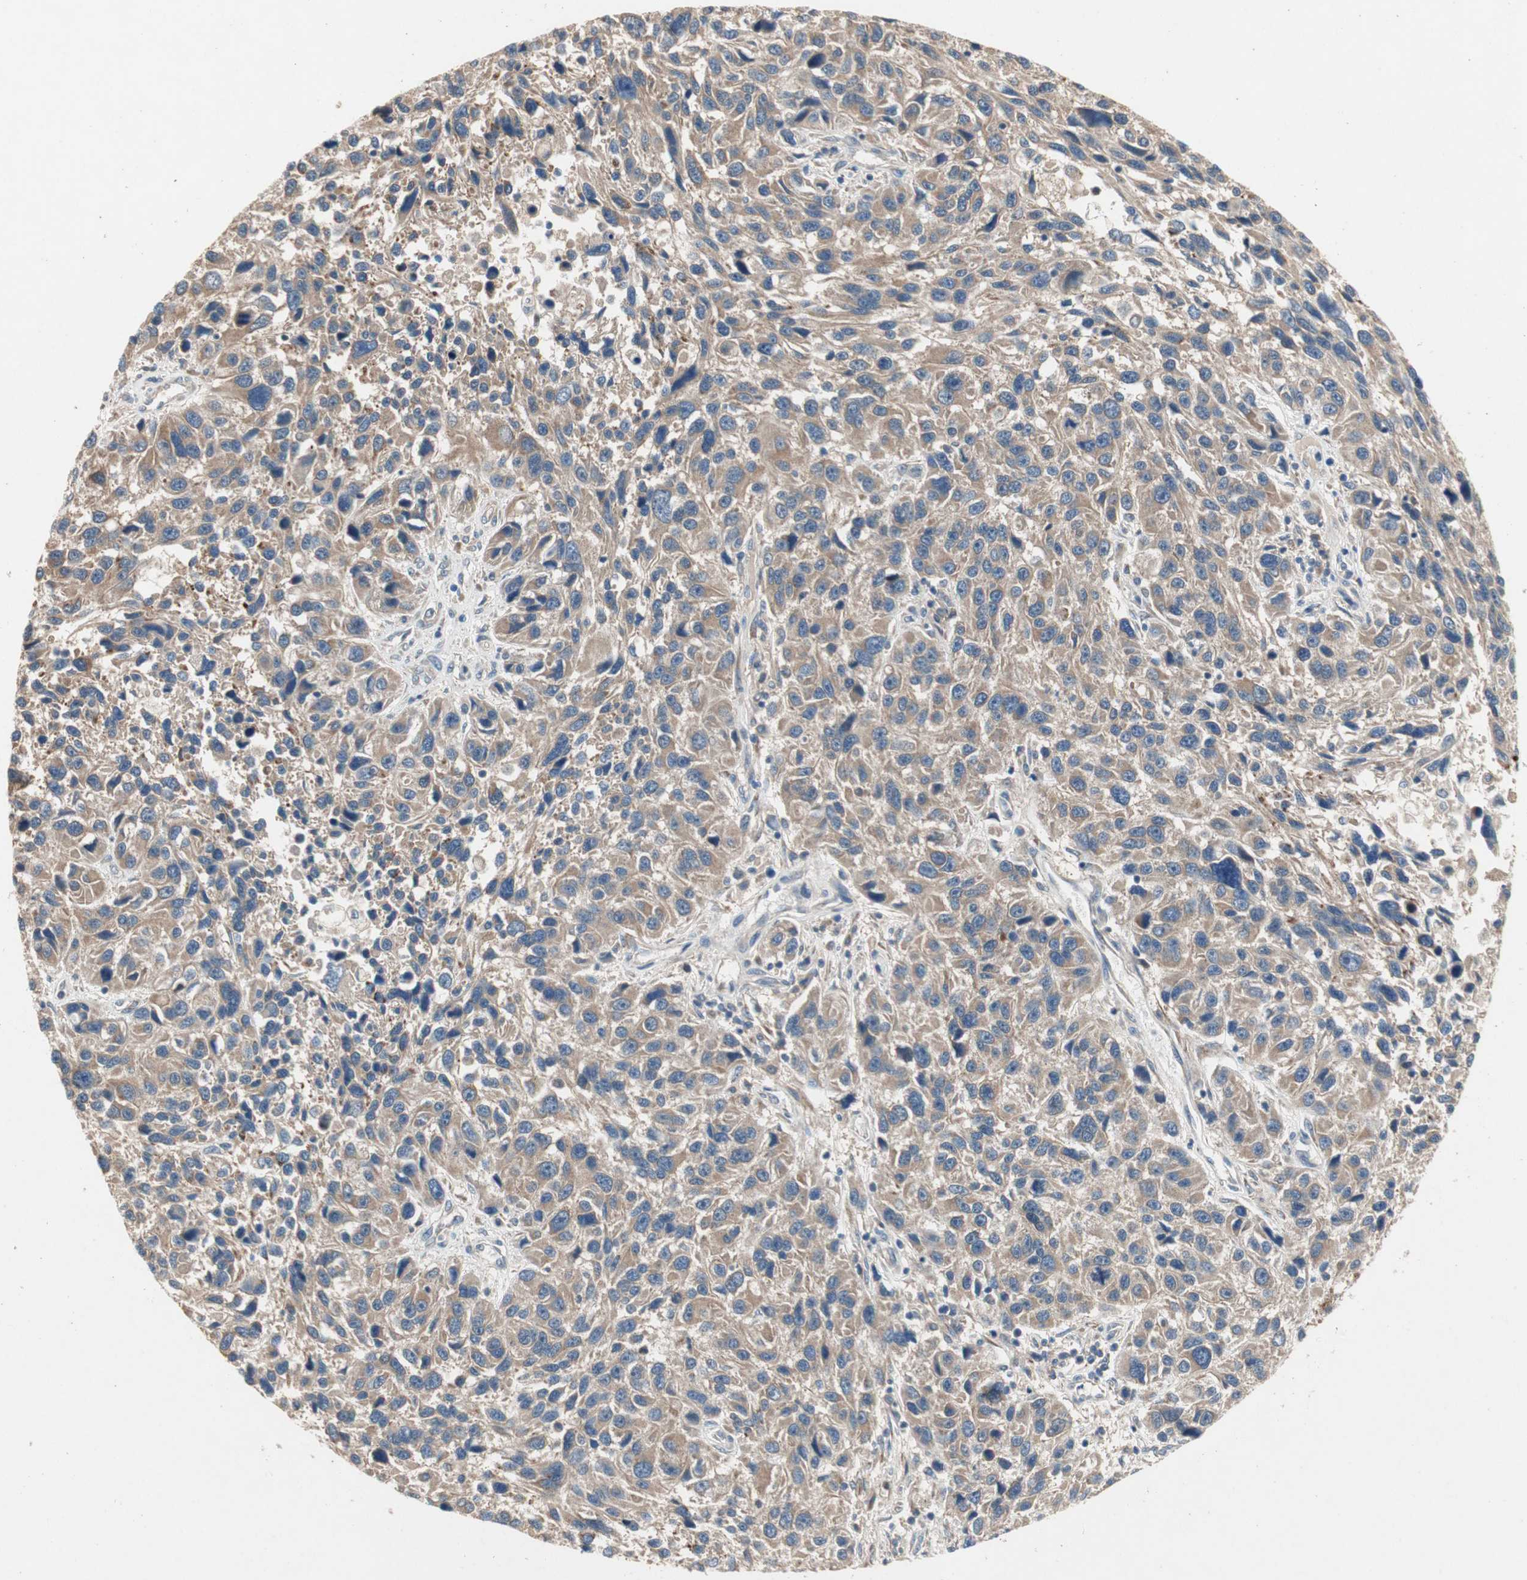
{"staining": {"intensity": "moderate", "quantity": ">75%", "location": "cytoplasmic/membranous"}, "tissue": "melanoma", "cell_type": "Tumor cells", "image_type": "cancer", "snomed": [{"axis": "morphology", "description": "Malignant melanoma, NOS"}, {"axis": "topography", "description": "Skin"}], "caption": "IHC (DAB (3,3'-diaminobenzidine)) staining of malignant melanoma demonstrates moderate cytoplasmic/membranous protein staining in approximately >75% of tumor cells.", "gene": "NCLN", "patient": {"sex": "male", "age": 53}}